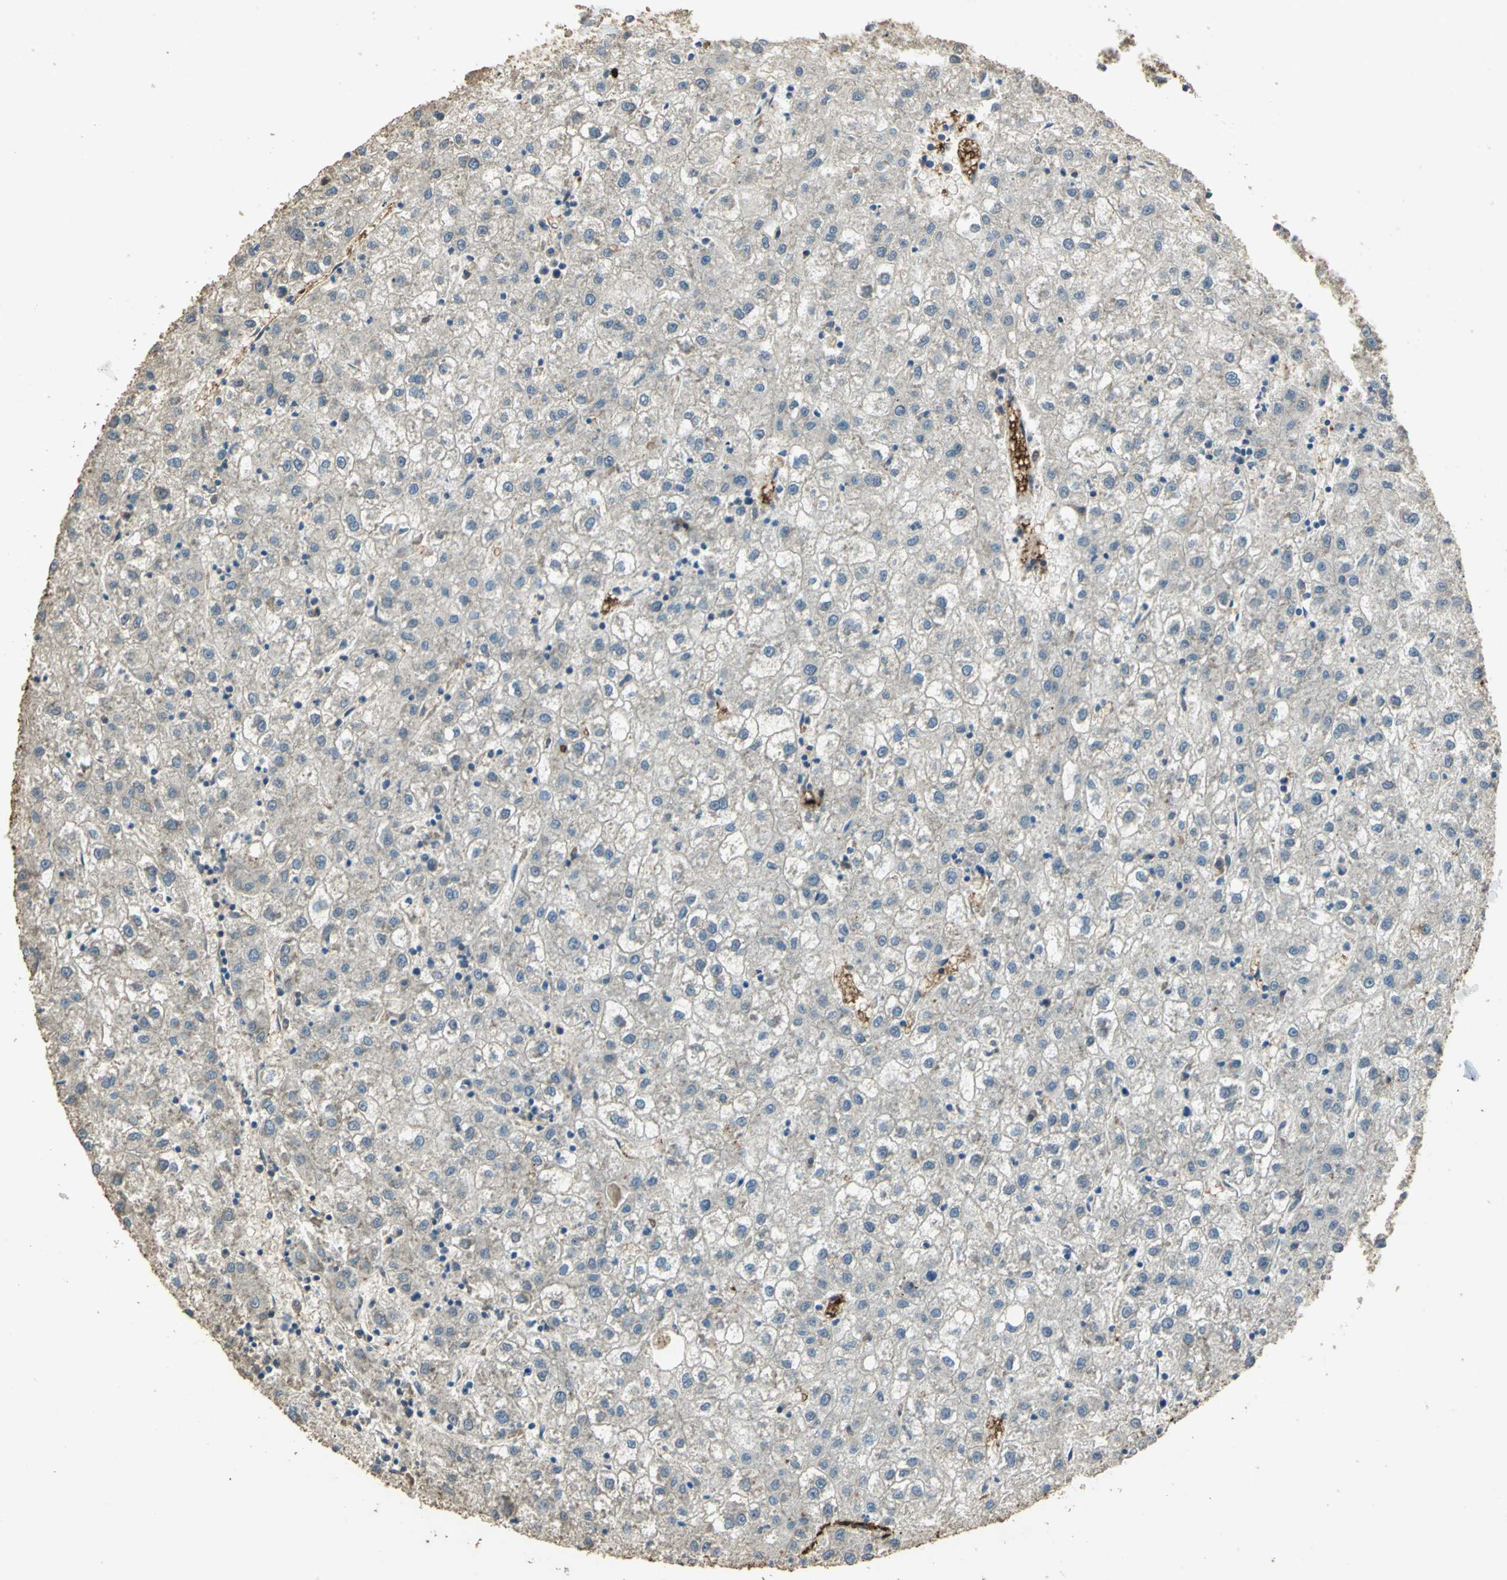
{"staining": {"intensity": "negative", "quantity": "none", "location": "none"}, "tissue": "liver cancer", "cell_type": "Tumor cells", "image_type": "cancer", "snomed": [{"axis": "morphology", "description": "Carcinoma, Hepatocellular, NOS"}, {"axis": "topography", "description": "Liver"}], "caption": "Hepatocellular carcinoma (liver) stained for a protein using IHC shows no positivity tumor cells.", "gene": "TRAPPC2", "patient": {"sex": "male", "age": 72}}